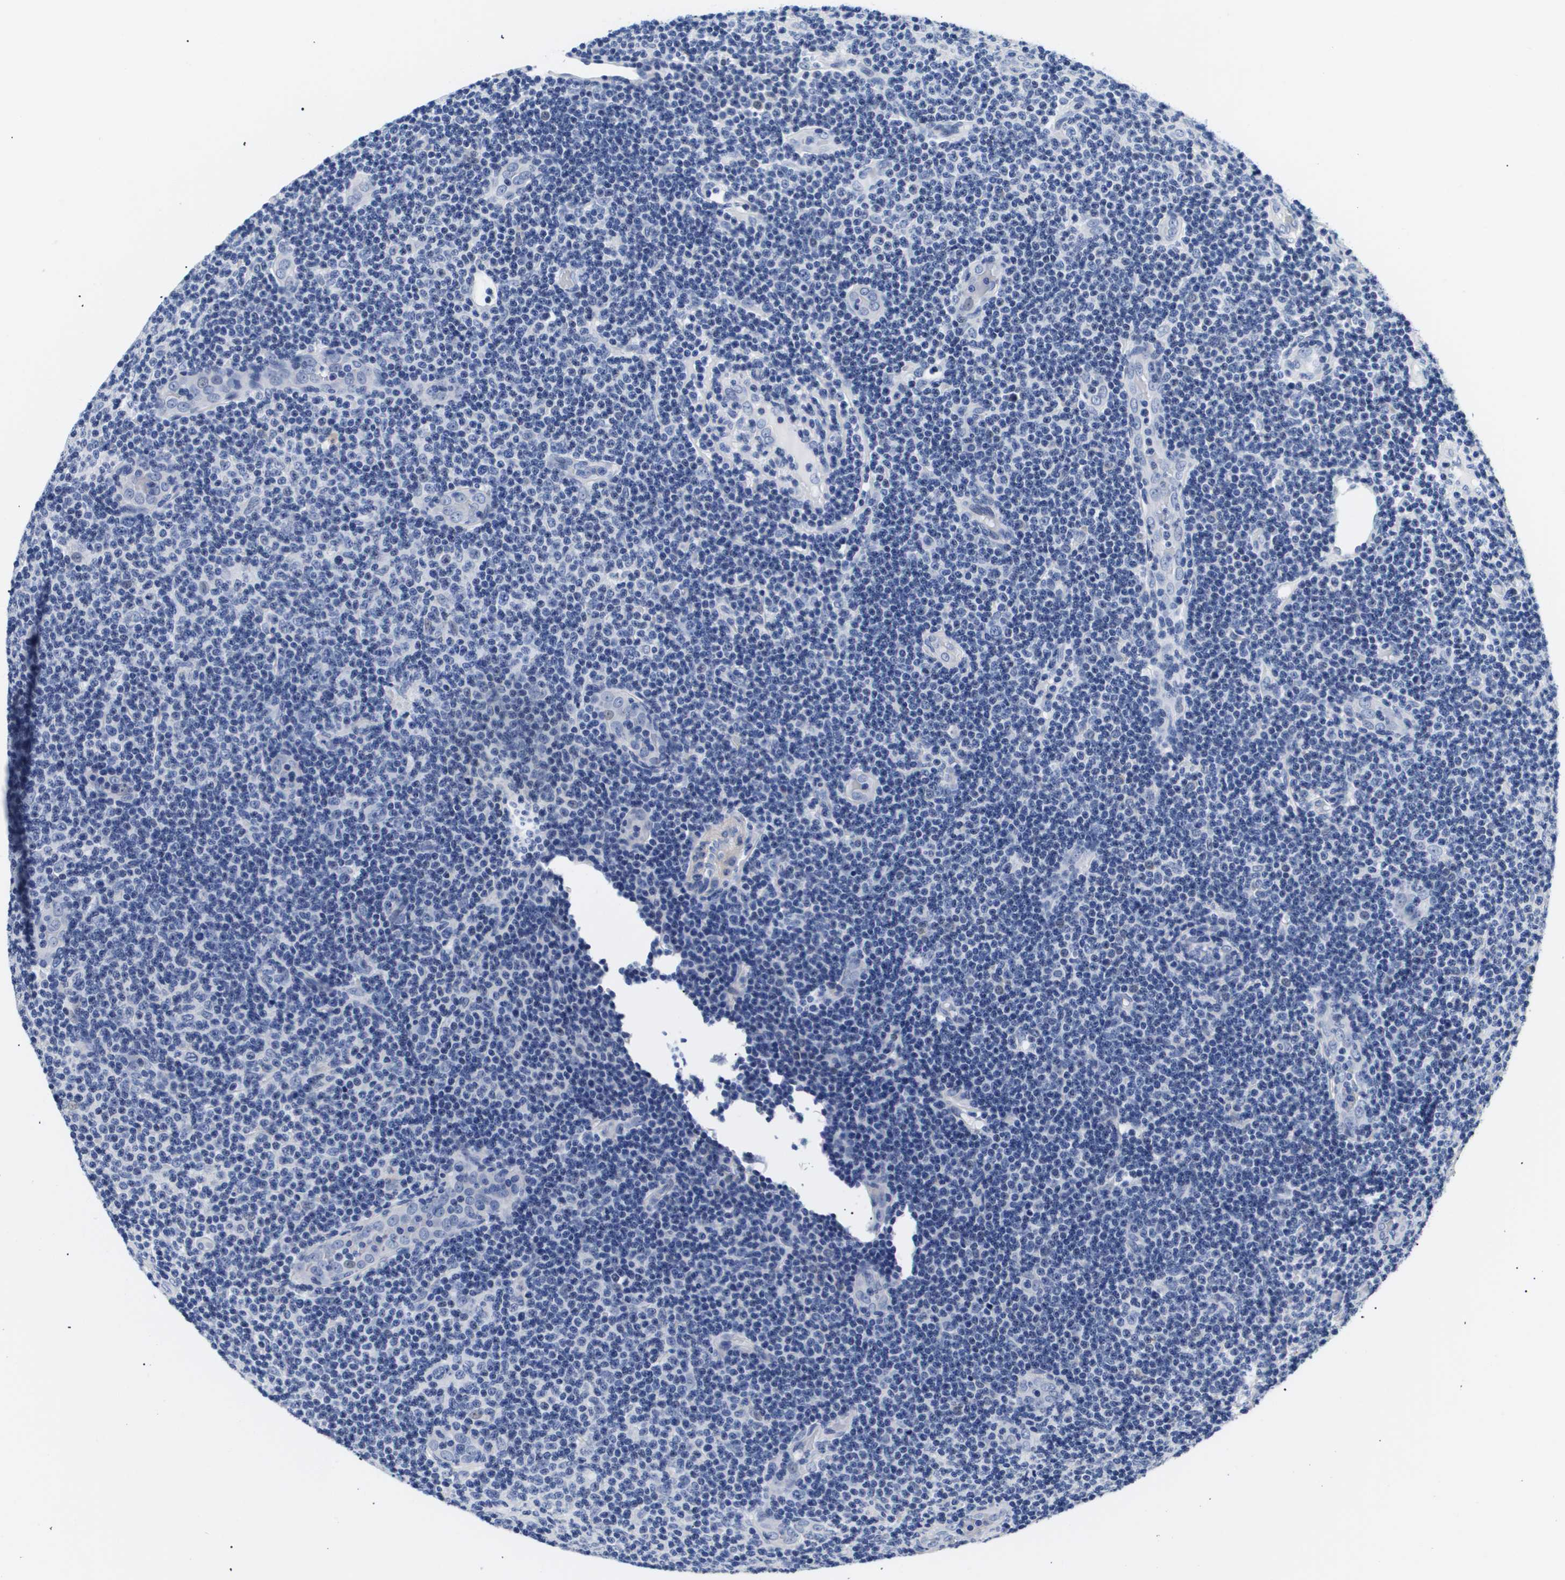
{"staining": {"intensity": "negative", "quantity": "none", "location": "none"}, "tissue": "lymphoma", "cell_type": "Tumor cells", "image_type": "cancer", "snomed": [{"axis": "morphology", "description": "Malignant lymphoma, non-Hodgkin's type, Low grade"}, {"axis": "topography", "description": "Lymph node"}], "caption": "Tumor cells show no significant protein positivity in malignant lymphoma, non-Hodgkin's type (low-grade).", "gene": "SHD", "patient": {"sex": "male", "age": 83}}